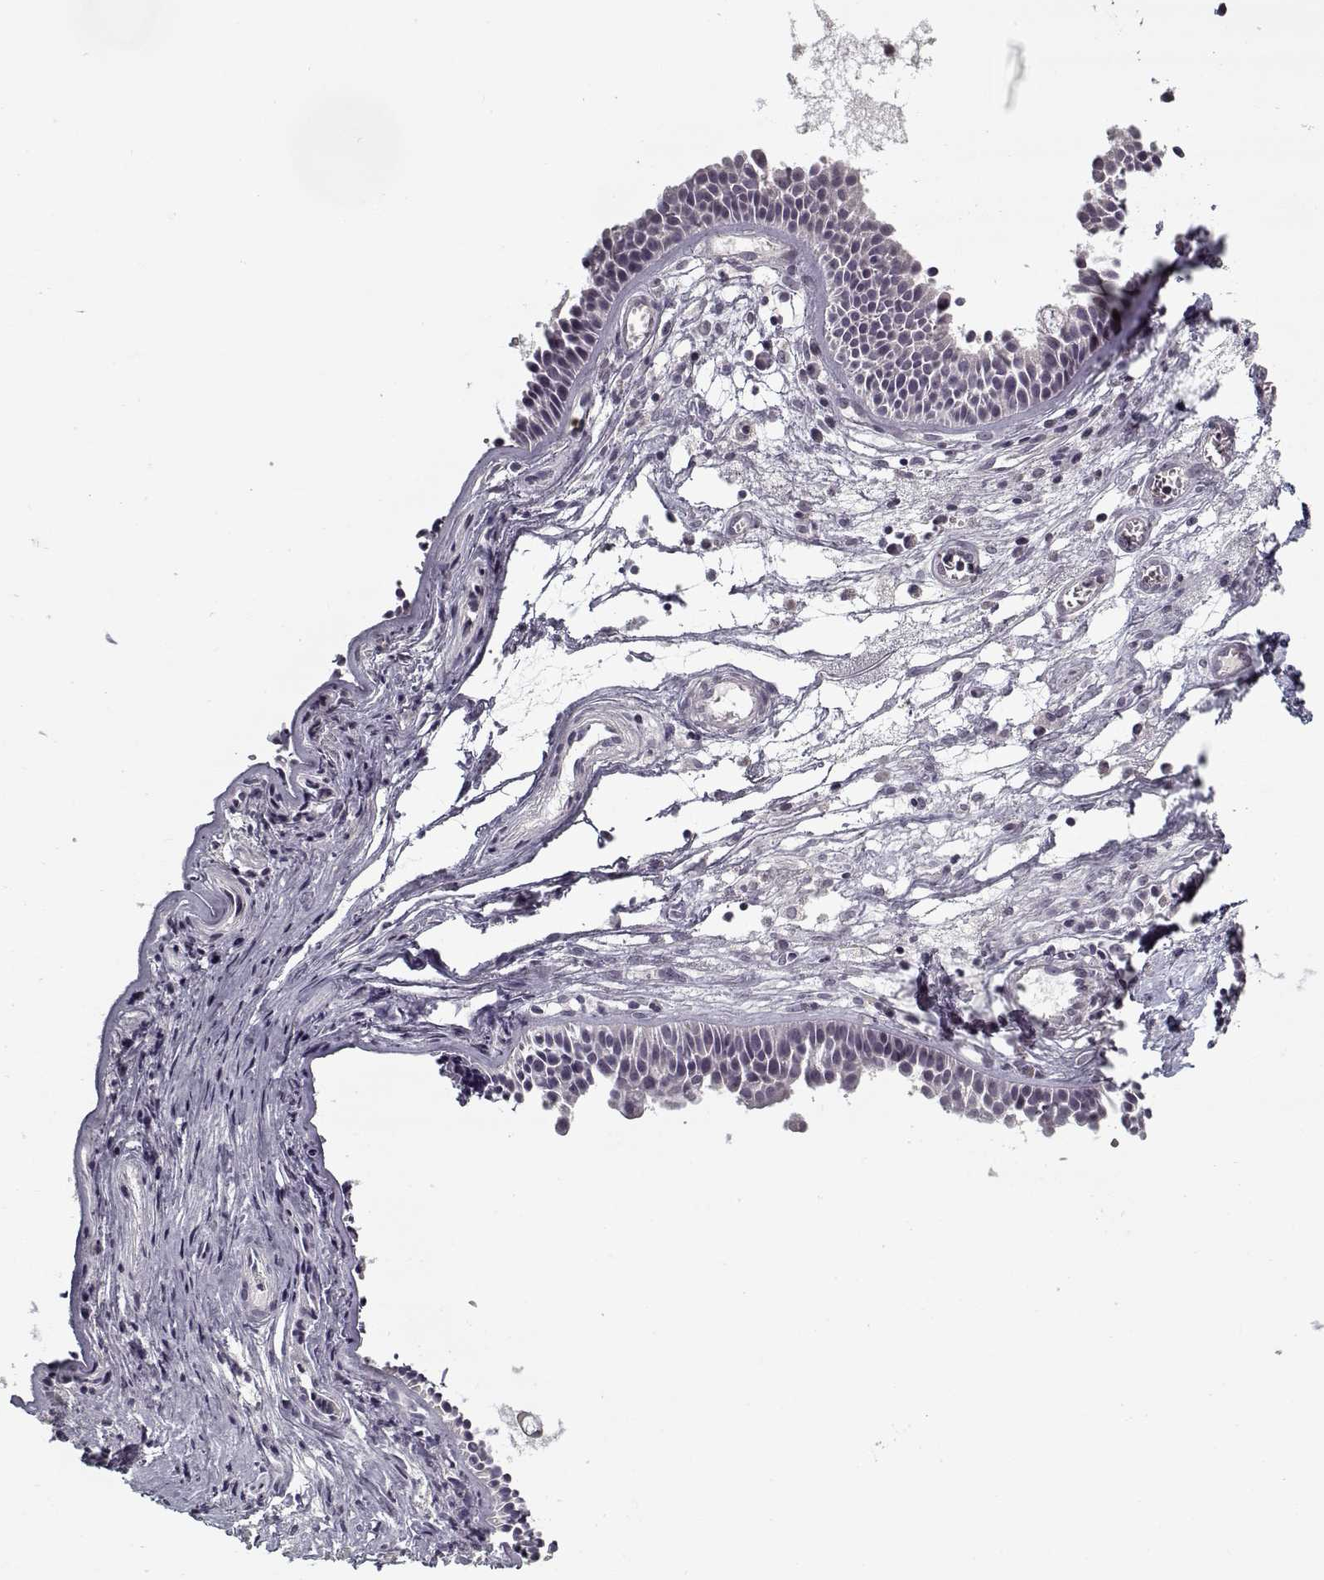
{"staining": {"intensity": "negative", "quantity": "none", "location": "none"}, "tissue": "nasopharynx", "cell_type": "Respiratory epithelial cells", "image_type": "normal", "snomed": [{"axis": "morphology", "description": "Normal tissue, NOS"}, {"axis": "topography", "description": "Nasopharynx"}], "caption": "Immunohistochemistry micrograph of benign nasopharynx: nasopharynx stained with DAB (3,3'-diaminobenzidine) shows no significant protein expression in respiratory epithelial cells.", "gene": "LAMA2", "patient": {"sex": "male", "age": 31}}